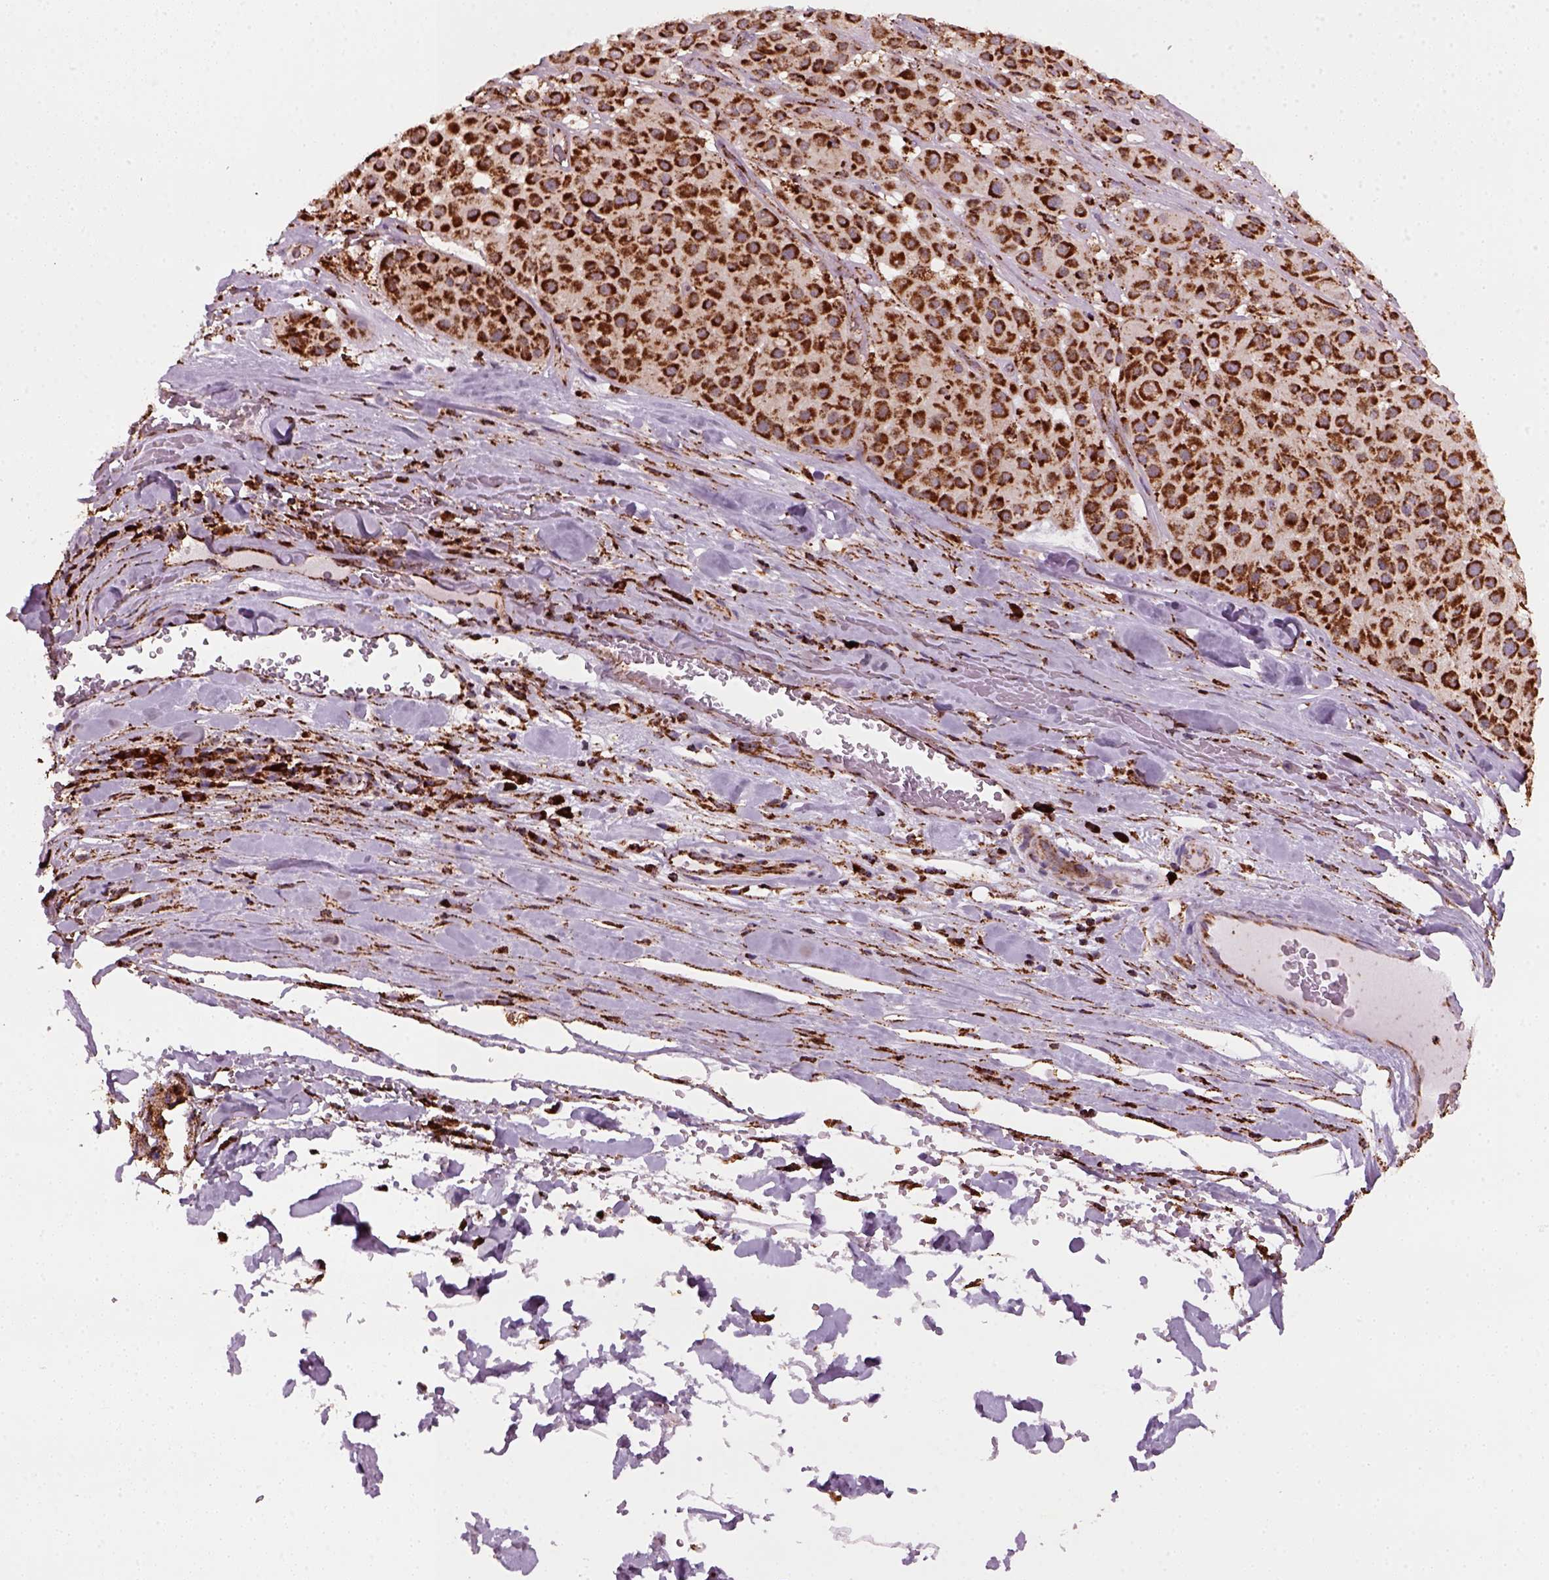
{"staining": {"intensity": "strong", "quantity": ">75%", "location": "cytoplasmic/membranous"}, "tissue": "melanoma", "cell_type": "Tumor cells", "image_type": "cancer", "snomed": [{"axis": "morphology", "description": "Malignant melanoma, Metastatic site"}, {"axis": "topography", "description": "Smooth muscle"}], "caption": "Tumor cells exhibit high levels of strong cytoplasmic/membranous positivity in approximately >75% of cells in malignant melanoma (metastatic site).", "gene": "NUDT16L1", "patient": {"sex": "male", "age": 41}}